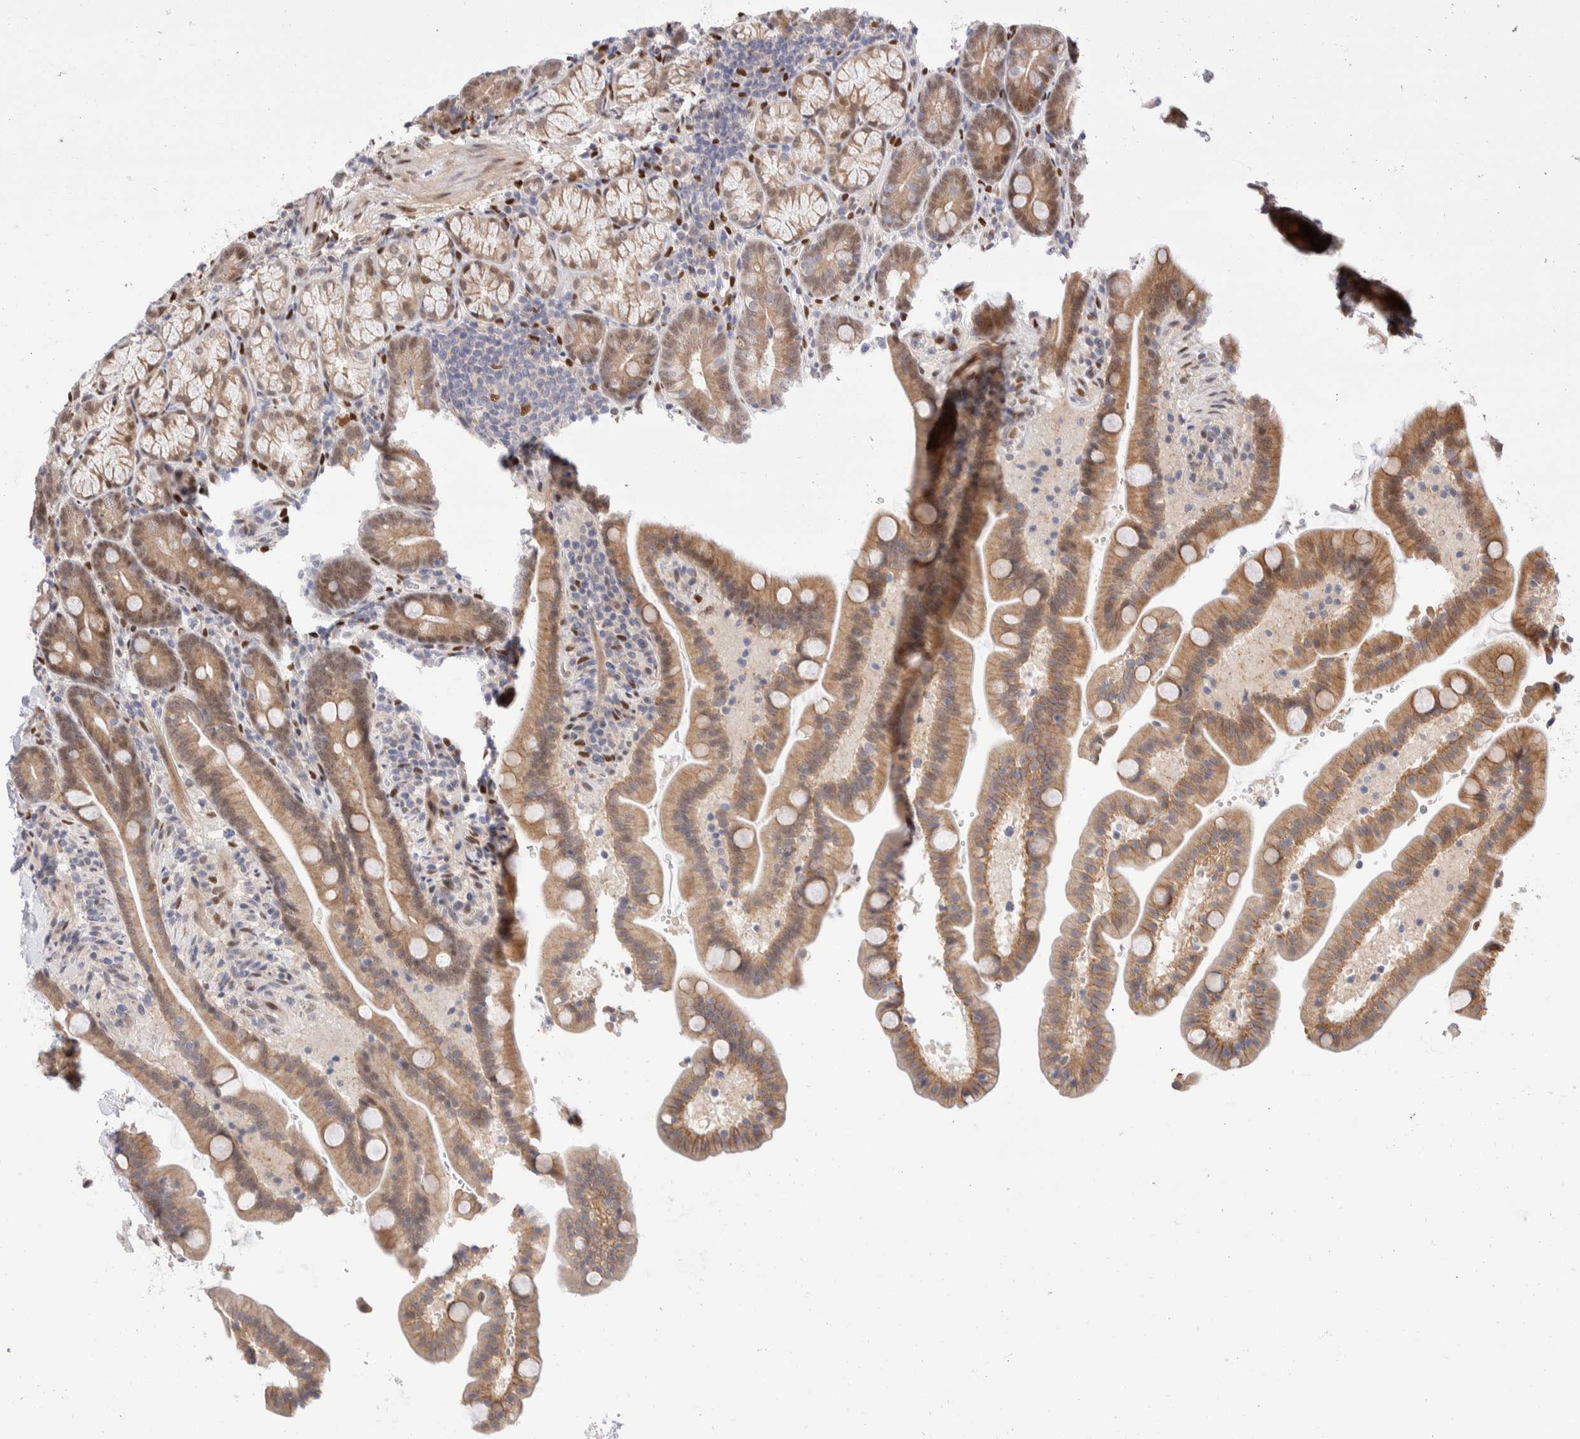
{"staining": {"intensity": "weak", "quantity": ">75%", "location": "cytoplasmic/membranous"}, "tissue": "duodenum", "cell_type": "Glandular cells", "image_type": "normal", "snomed": [{"axis": "morphology", "description": "Normal tissue, NOS"}, {"axis": "topography", "description": "Duodenum"}], "caption": "A low amount of weak cytoplasmic/membranous staining is present in approximately >75% of glandular cells in benign duodenum.", "gene": "NSMAF", "patient": {"sex": "male", "age": 54}}